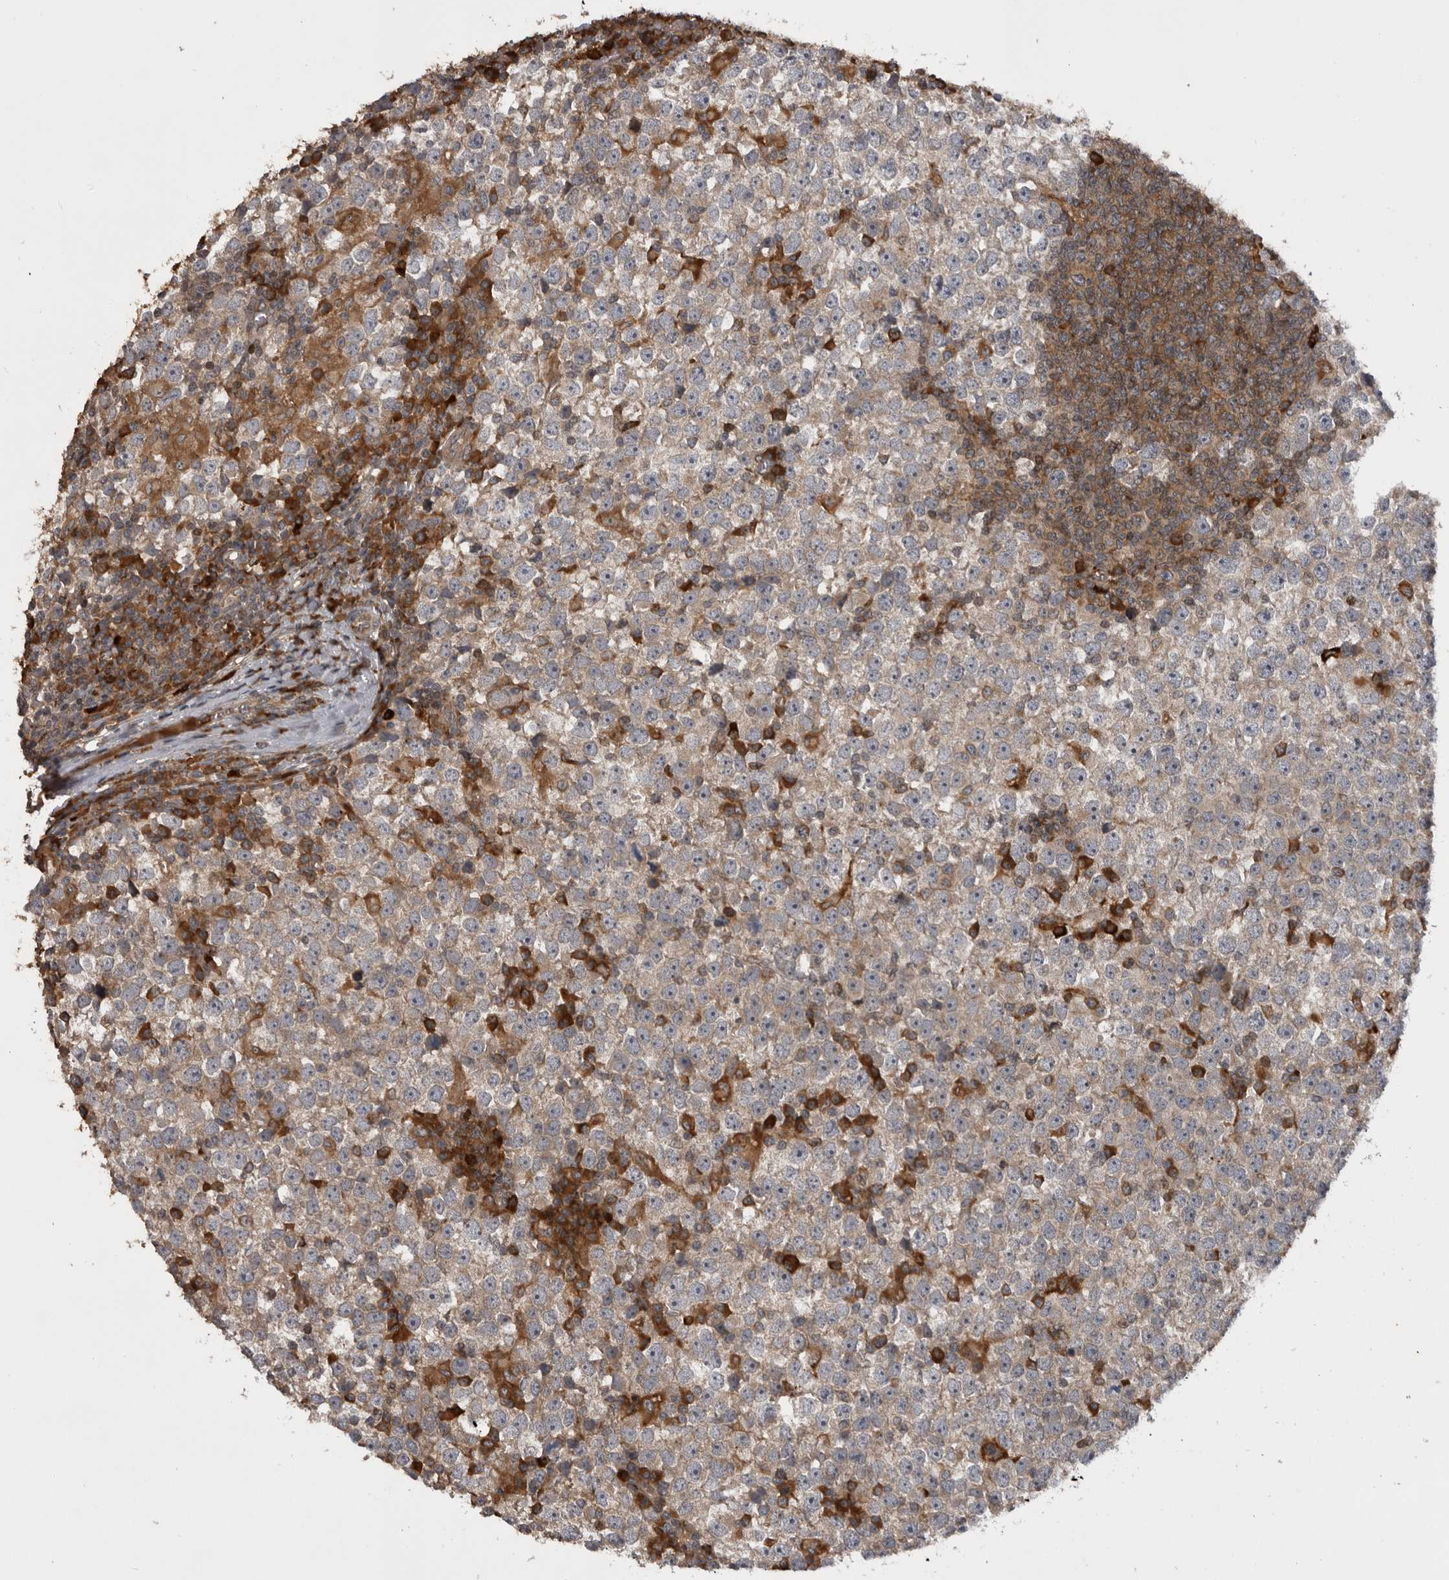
{"staining": {"intensity": "negative", "quantity": "none", "location": "none"}, "tissue": "testis cancer", "cell_type": "Tumor cells", "image_type": "cancer", "snomed": [{"axis": "morphology", "description": "Seminoma, NOS"}, {"axis": "topography", "description": "Testis"}], "caption": "Image shows no protein staining in tumor cells of testis cancer tissue.", "gene": "RAB3GAP2", "patient": {"sex": "male", "age": 65}}